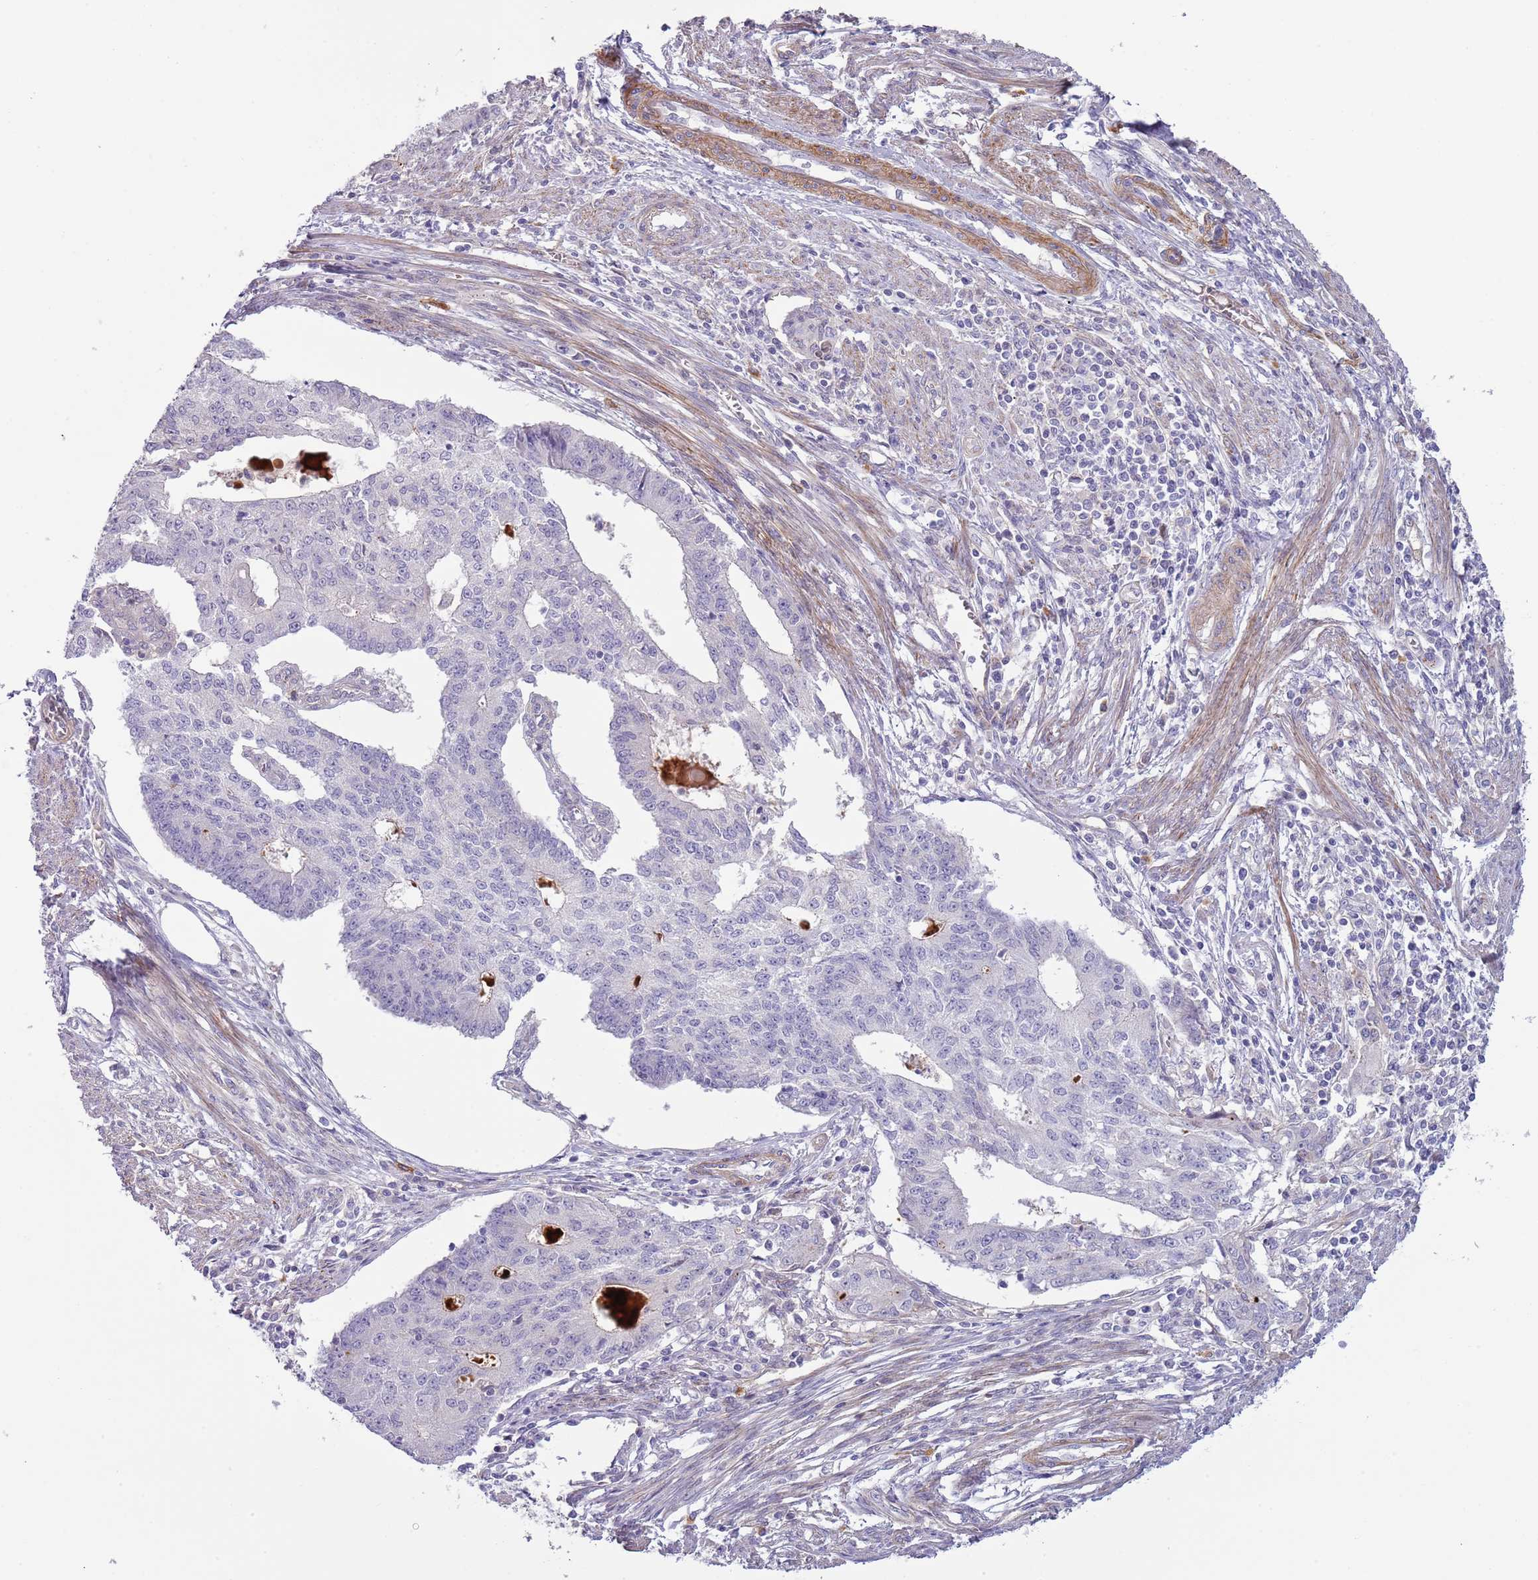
{"staining": {"intensity": "negative", "quantity": "none", "location": "none"}, "tissue": "endometrial cancer", "cell_type": "Tumor cells", "image_type": "cancer", "snomed": [{"axis": "morphology", "description": "Adenocarcinoma, NOS"}, {"axis": "topography", "description": "Endometrium"}], "caption": "Tumor cells are negative for protein expression in human adenocarcinoma (endometrial). (Immunohistochemistry (ihc), brightfield microscopy, high magnification).", "gene": "TINAGL1", "patient": {"sex": "female", "age": 56}}